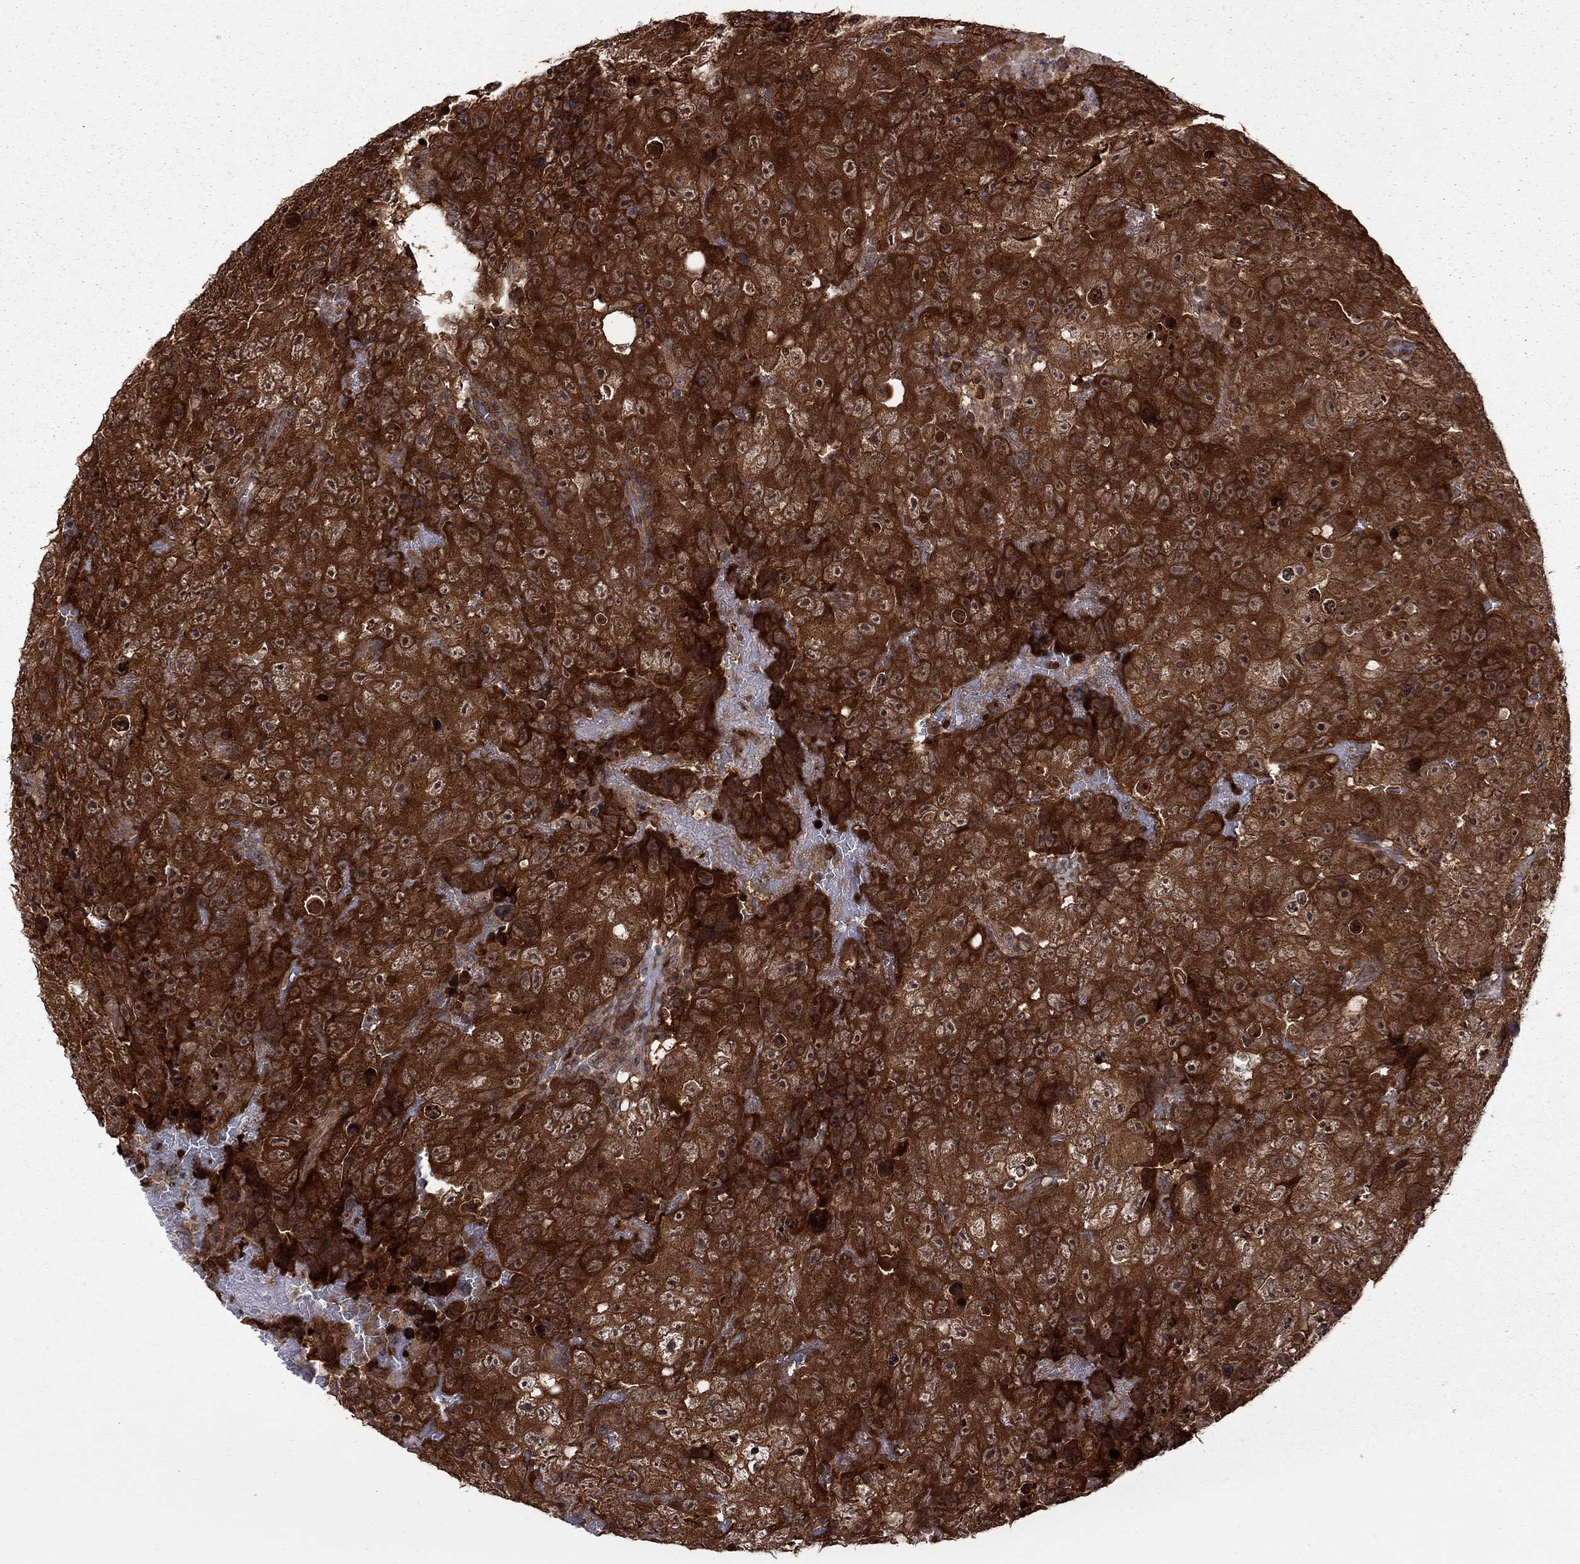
{"staining": {"intensity": "strong", "quantity": ">75%", "location": "cytoplasmic/membranous"}, "tissue": "testis cancer", "cell_type": "Tumor cells", "image_type": "cancer", "snomed": [{"axis": "morphology", "description": "Carcinoma, Embryonal, NOS"}, {"axis": "topography", "description": "Testis"}], "caption": "IHC photomicrograph of embryonal carcinoma (testis) stained for a protein (brown), which demonstrates high levels of strong cytoplasmic/membranous positivity in approximately >75% of tumor cells.", "gene": "NAA50", "patient": {"sex": "male", "age": 24}}